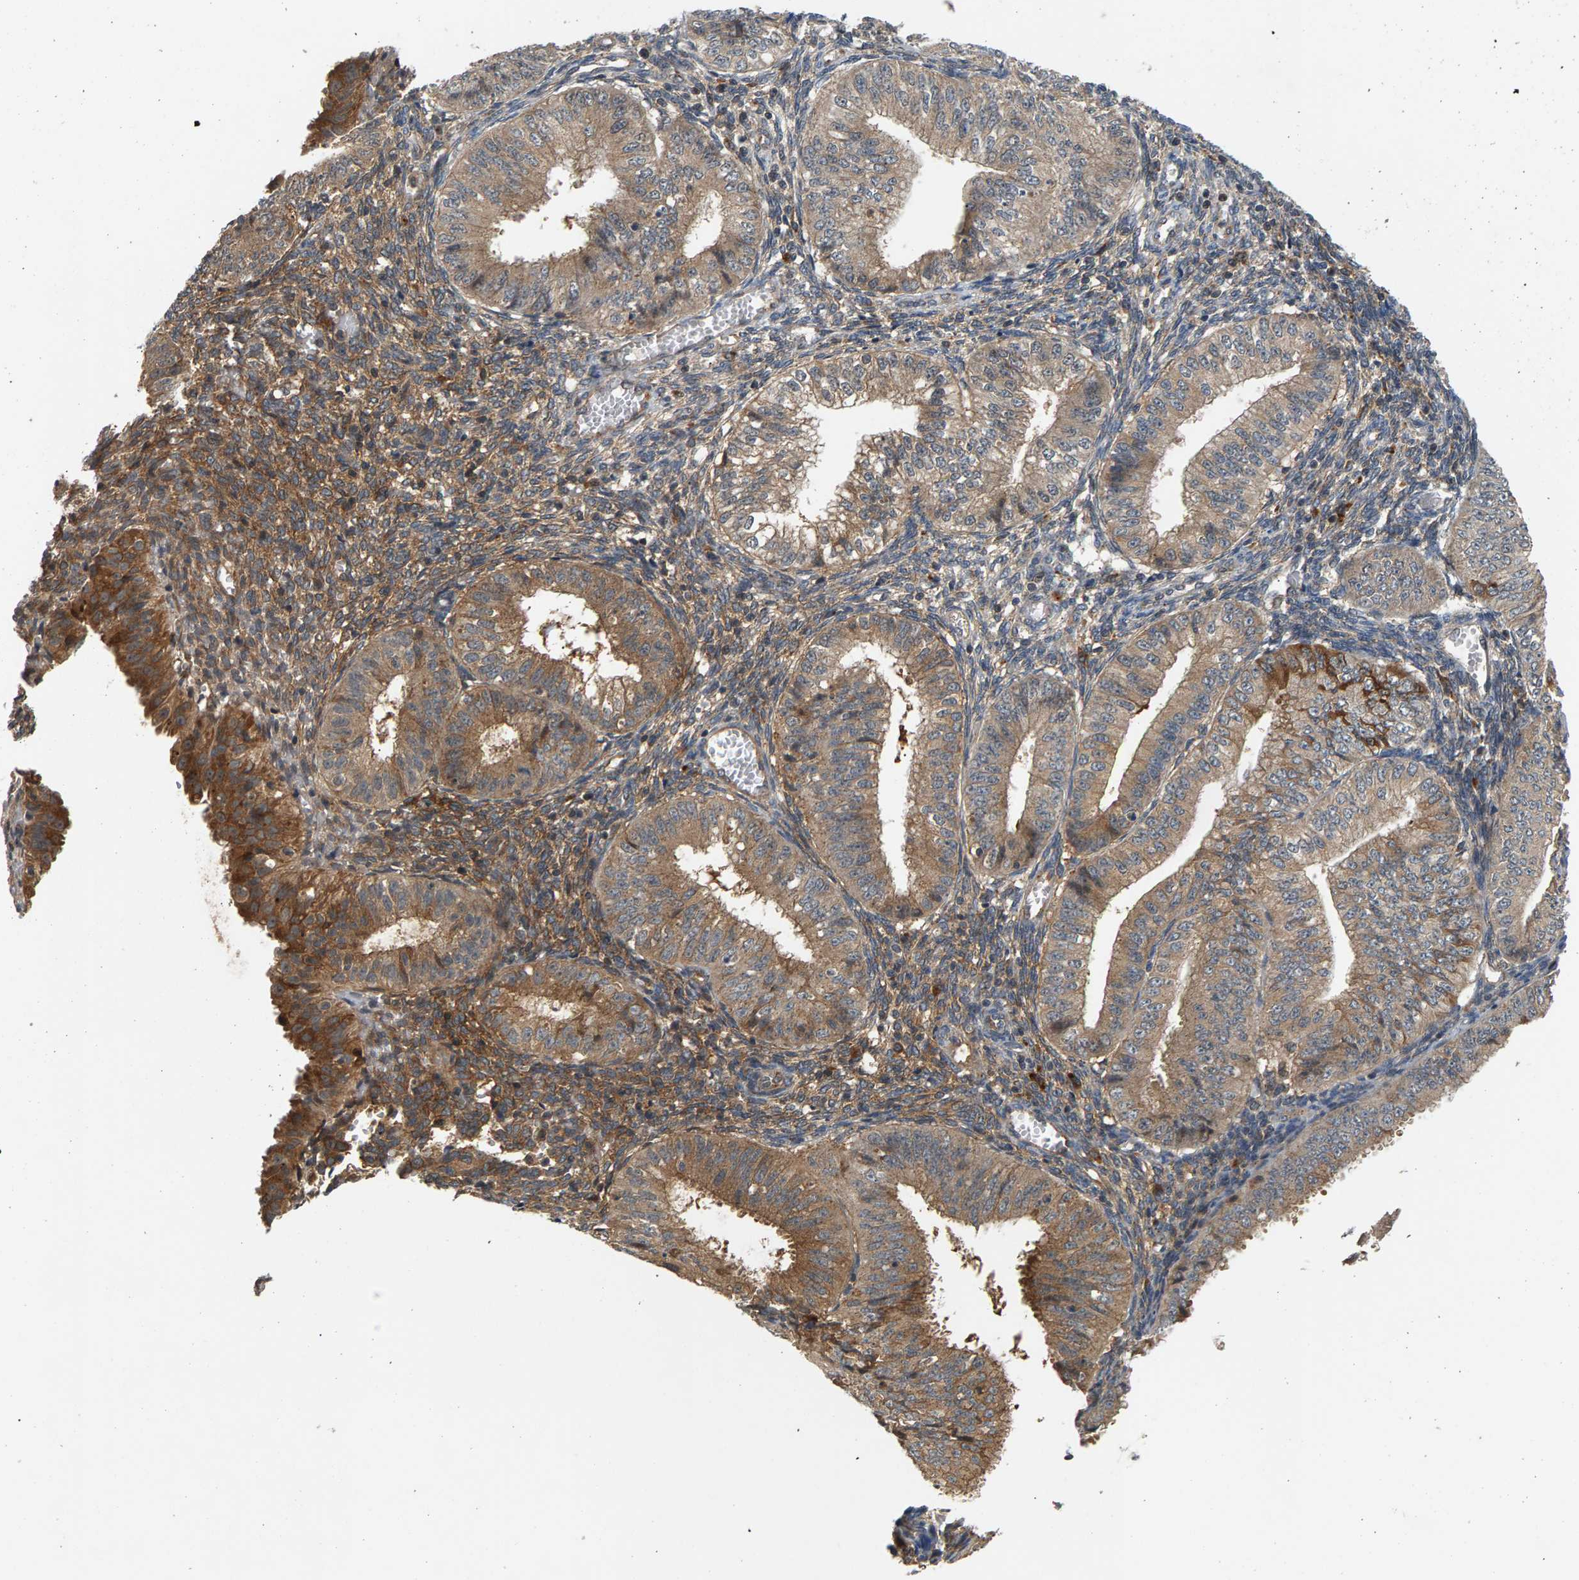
{"staining": {"intensity": "moderate", "quantity": ">75%", "location": "cytoplasmic/membranous"}, "tissue": "endometrial cancer", "cell_type": "Tumor cells", "image_type": "cancer", "snomed": [{"axis": "morphology", "description": "Normal tissue, NOS"}, {"axis": "morphology", "description": "Adenocarcinoma, NOS"}, {"axis": "topography", "description": "Endometrium"}], "caption": "Protein expression analysis of human endometrial cancer (adenocarcinoma) reveals moderate cytoplasmic/membranous staining in about >75% of tumor cells. The staining was performed using DAB, with brown indicating positive protein expression. Nuclei are stained blue with hematoxylin.", "gene": "MAP2K5", "patient": {"sex": "female", "age": 53}}